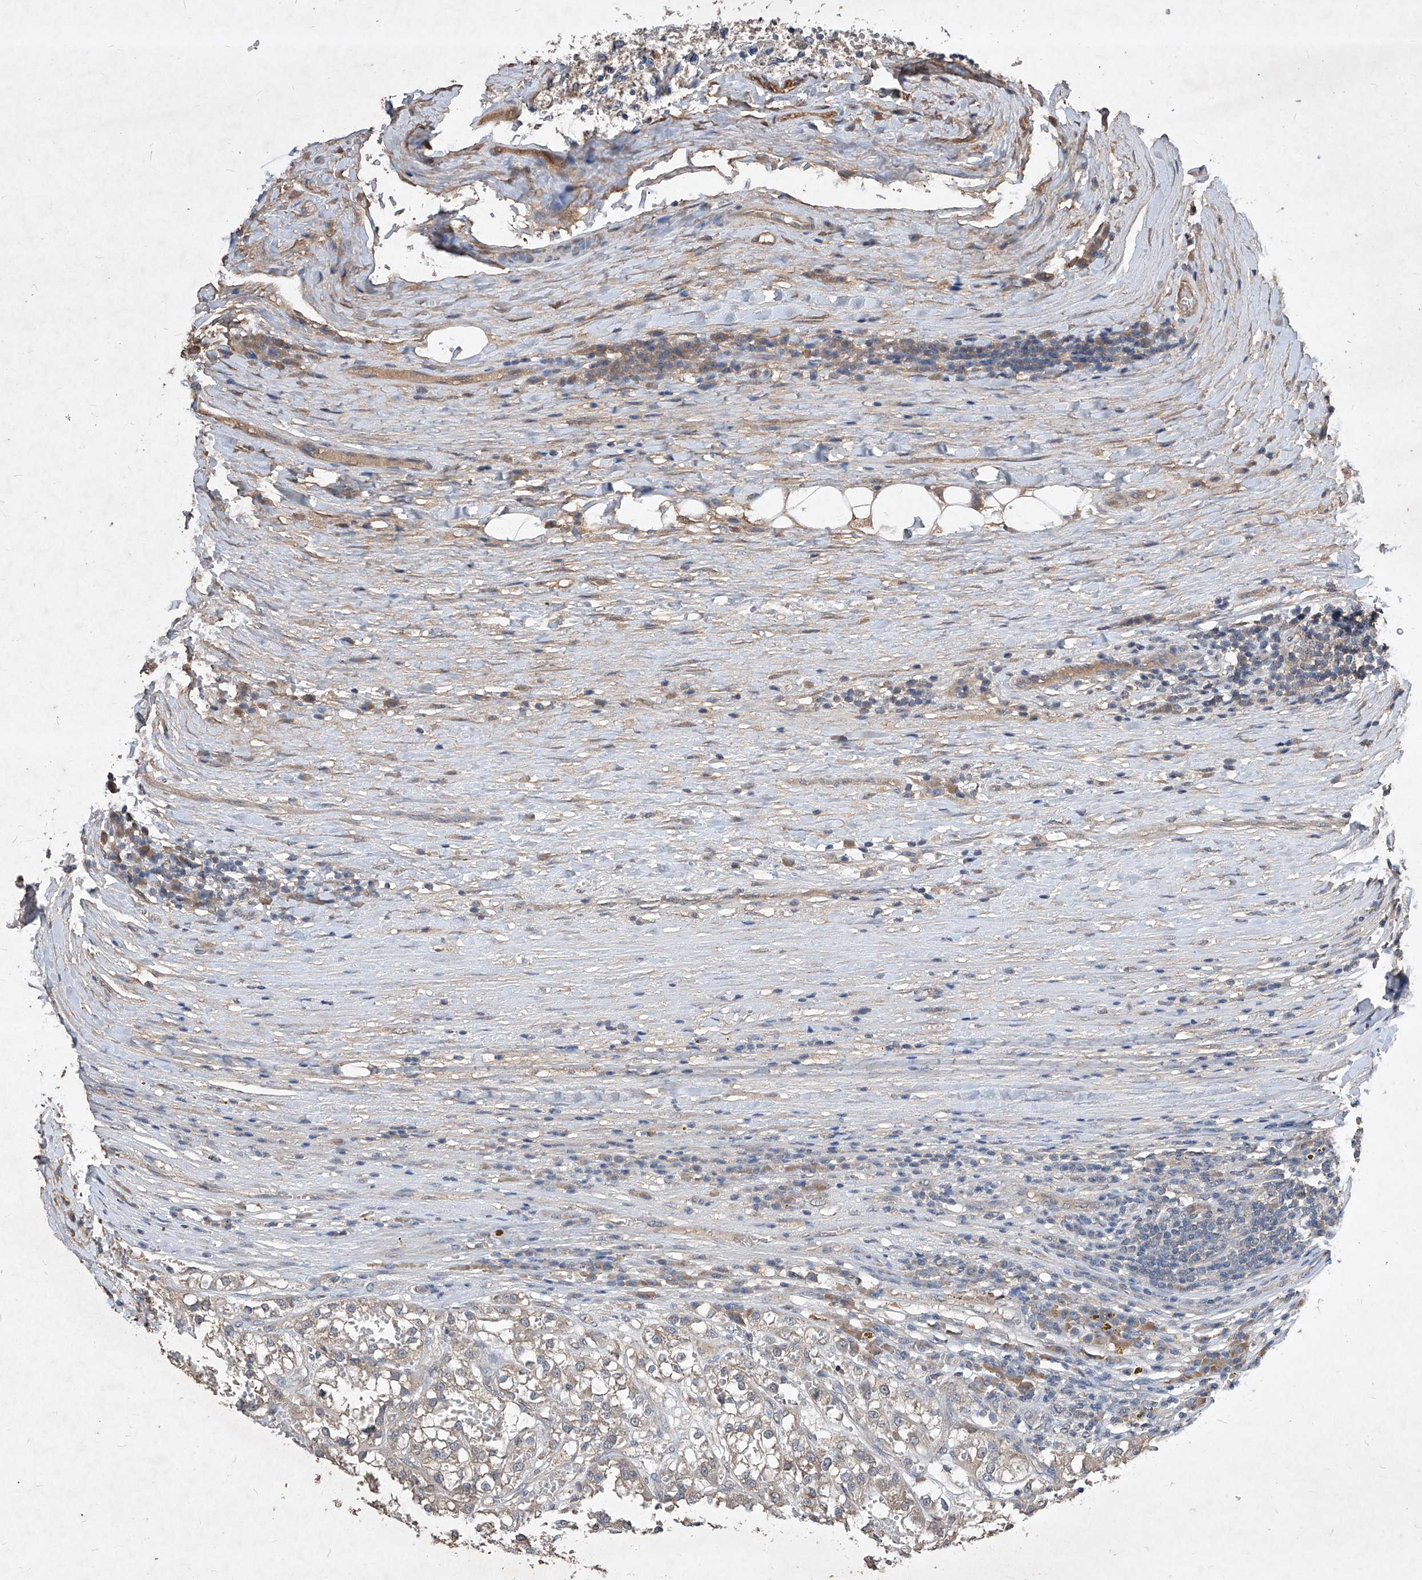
{"staining": {"intensity": "weak", "quantity": ">75%", "location": "cytoplasmic/membranous"}, "tissue": "renal cancer", "cell_type": "Tumor cells", "image_type": "cancer", "snomed": [{"axis": "morphology", "description": "Adenocarcinoma, NOS"}, {"axis": "topography", "description": "Kidney"}], "caption": "Renal cancer stained with a brown dye displays weak cytoplasmic/membranous positive staining in about >75% of tumor cells.", "gene": "SYNGR1", "patient": {"sex": "female", "age": 52}}